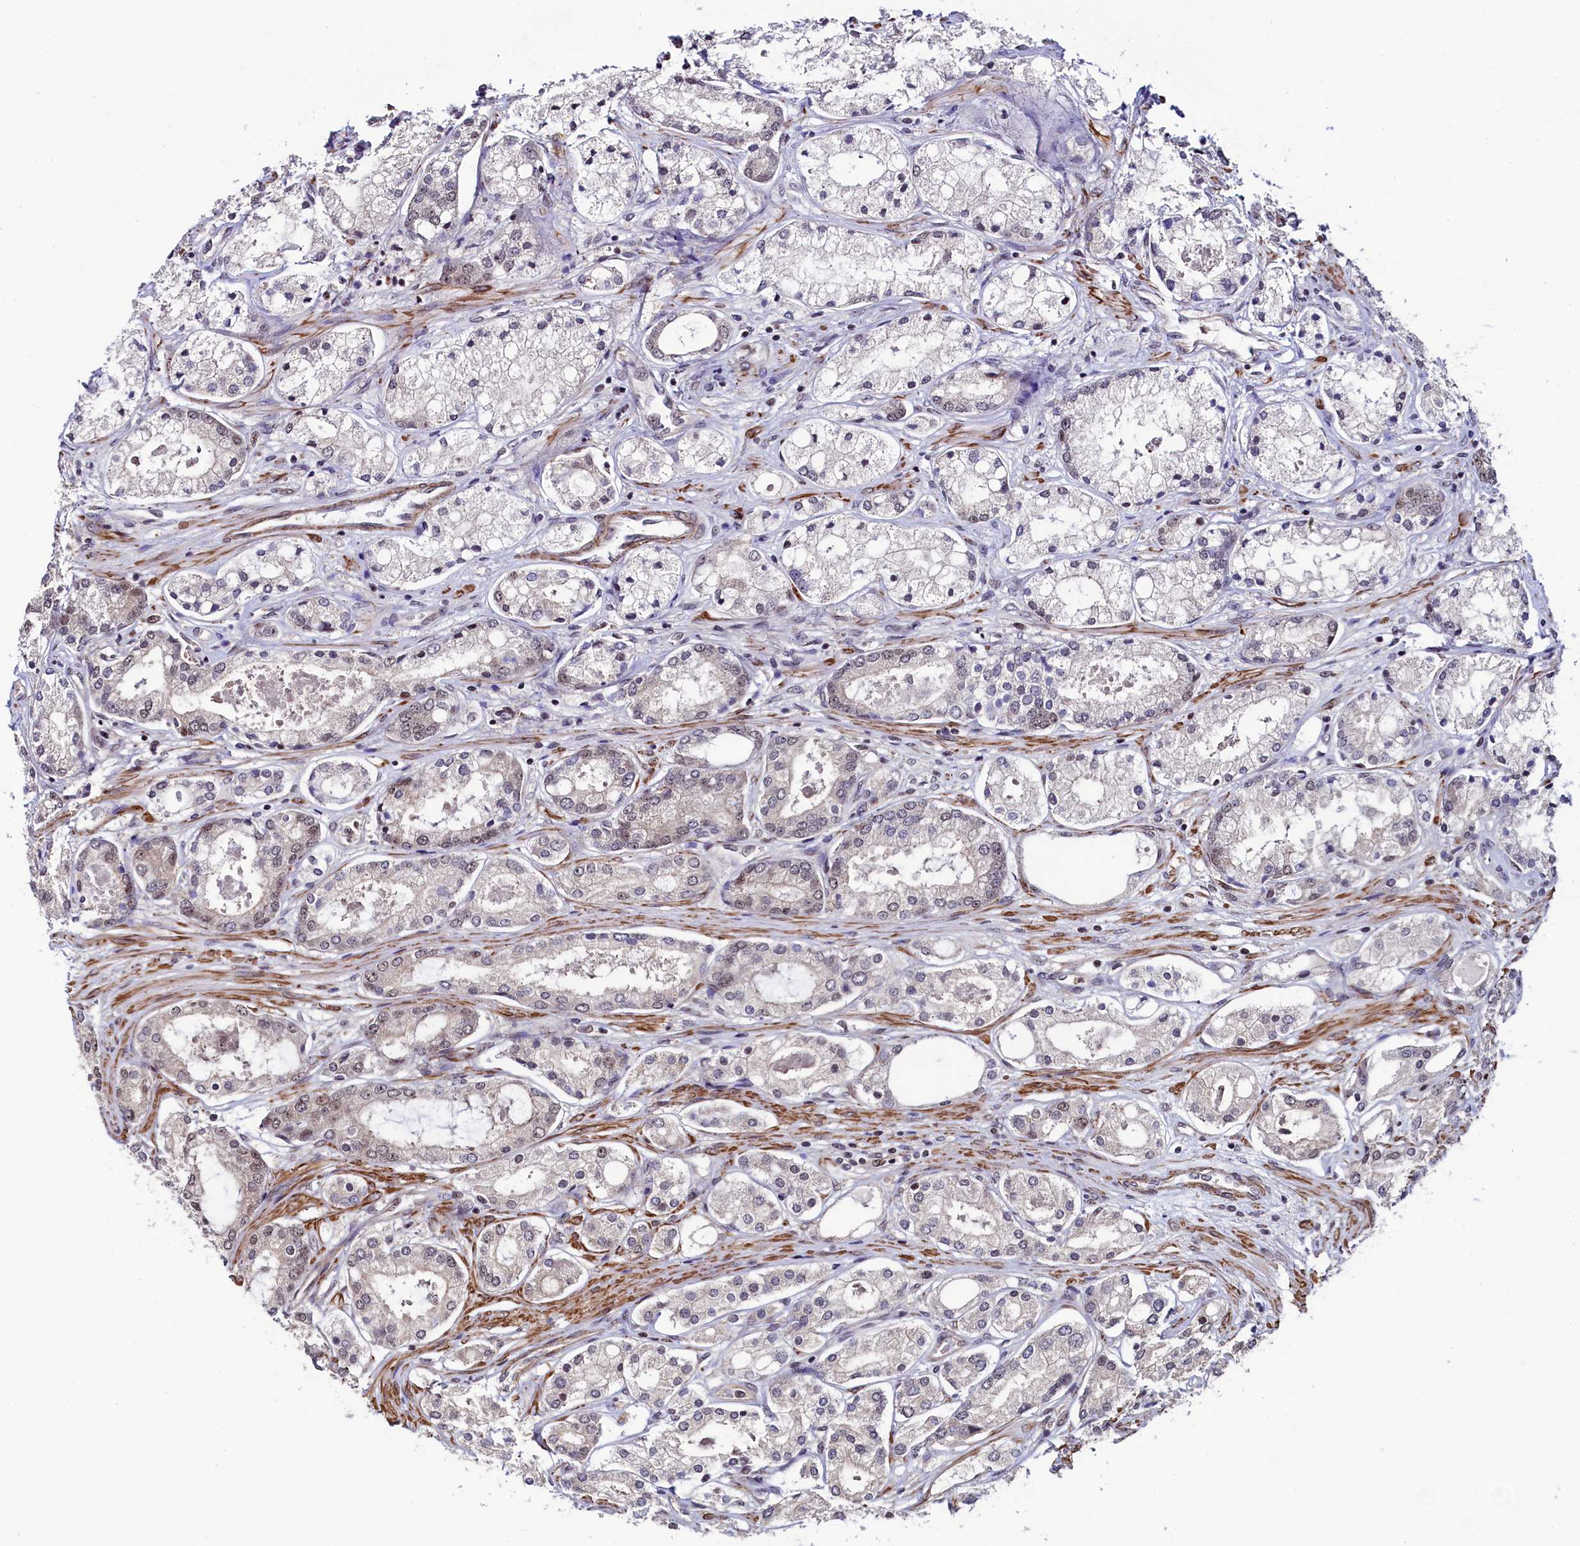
{"staining": {"intensity": "weak", "quantity": "<25%", "location": "nuclear"}, "tissue": "prostate cancer", "cell_type": "Tumor cells", "image_type": "cancer", "snomed": [{"axis": "morphology", "description": "Adenocarcinoma, Low grade"}, {"axis": "topography", "description": "Prostate"}], "caption": "This histopathology image is of prostate adenocarcinoma (low-grade) stained with IHC to label a protein in brown with the nuclei are counter-stained blue. There is no positivity in tumor cells.", "gene": "LEO1", "patient": {"sex": "male", "age": 68}}